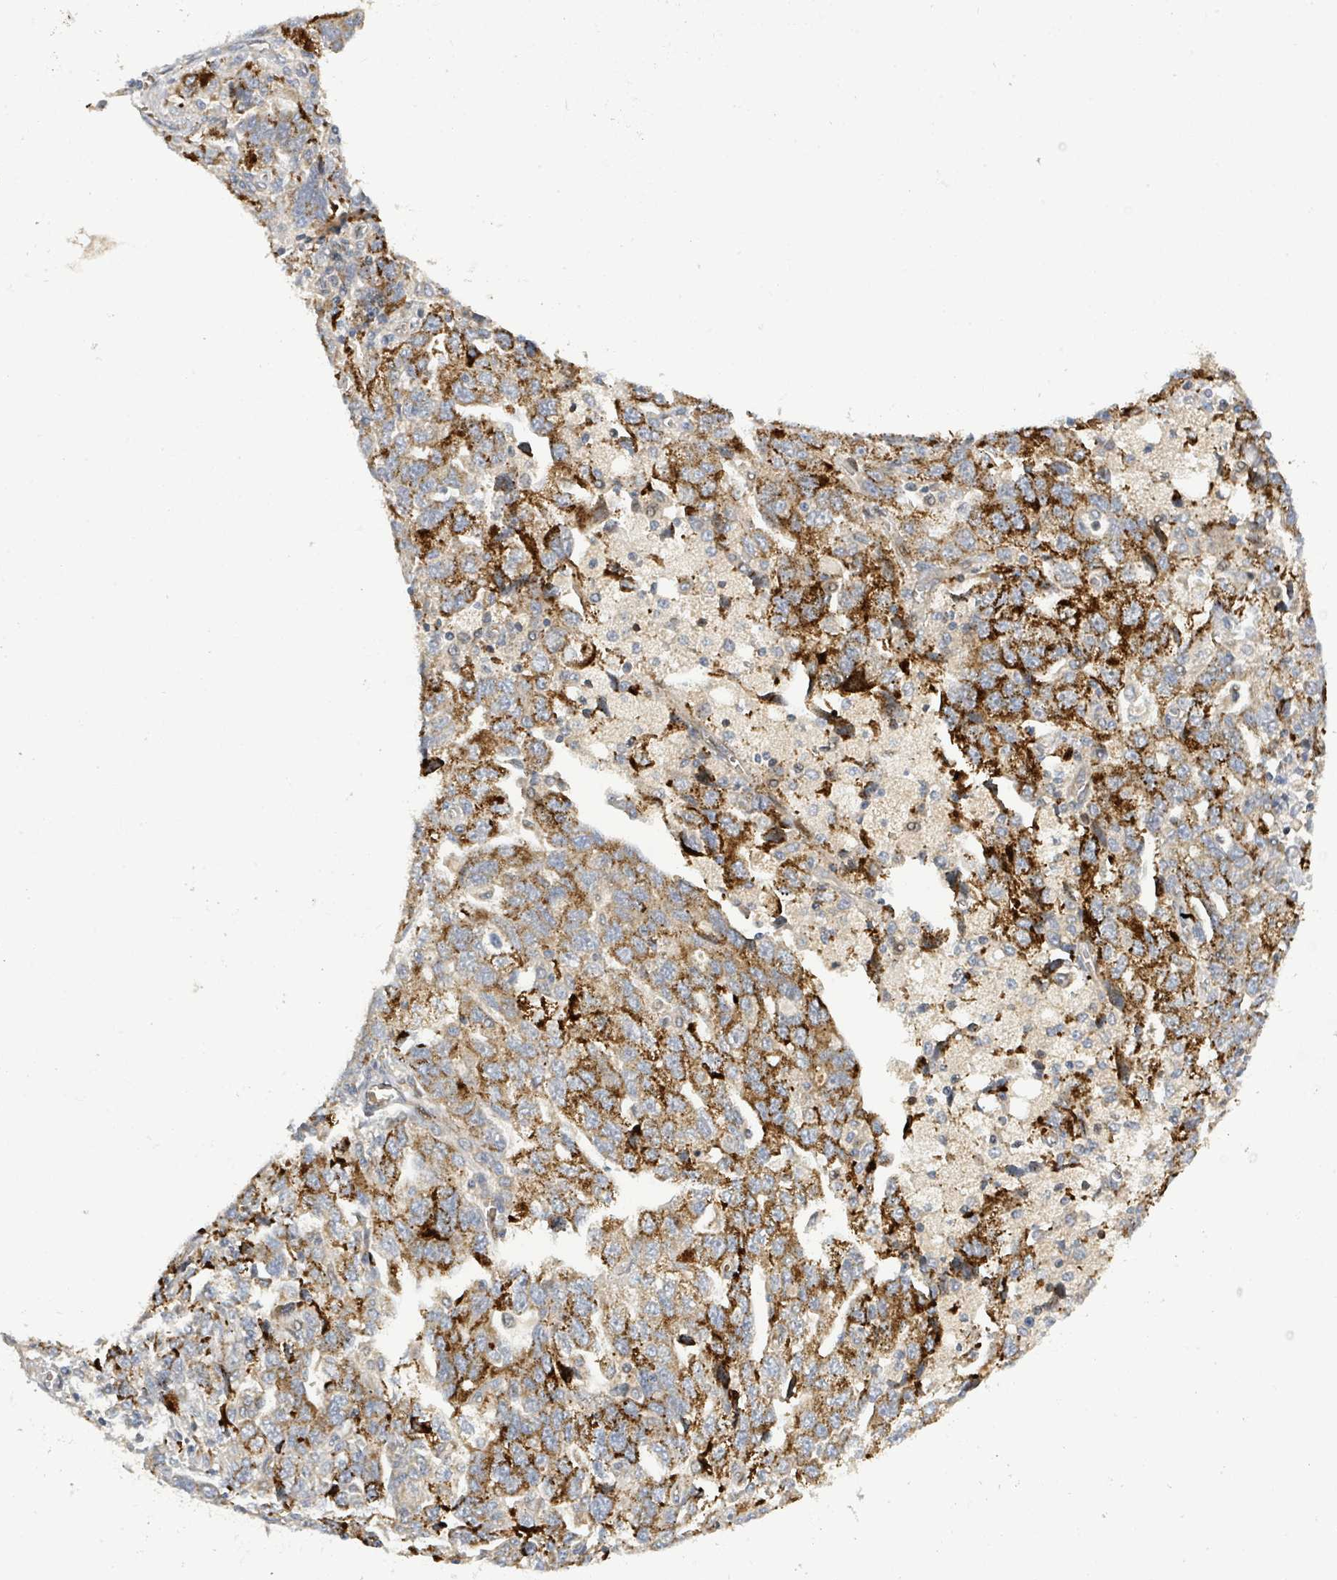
{"staining": {"intensity": "strong", "quantity": "25%-75%", "location": "cytoplasmic/membranous"}, "tissue": "ovarian cancer", "cell_type": "Tumor cells", "image_type": "cancer", "snomed": [{"axis": "morphology", "description": "Carcinoma, NOS"}, {"axis": "morphology", "description": "Cystadenocarcinoma, serous, NOS"}, {"axis": "topography", "description": "Ovary"}], "caption": "The image displays a brown stain indicating the presence of a protein in the cytoplasmic/membranous of tumor cells in ovarian cancer (carcinoma). The staining was performed using DAB (3,3'-diaminobenzidine), with brown indicating positive protein expression. Nuclei are stained blue with hematoxylin.", "gene": "CFAP210", "patient": {"sex": "female", "age": 69}}